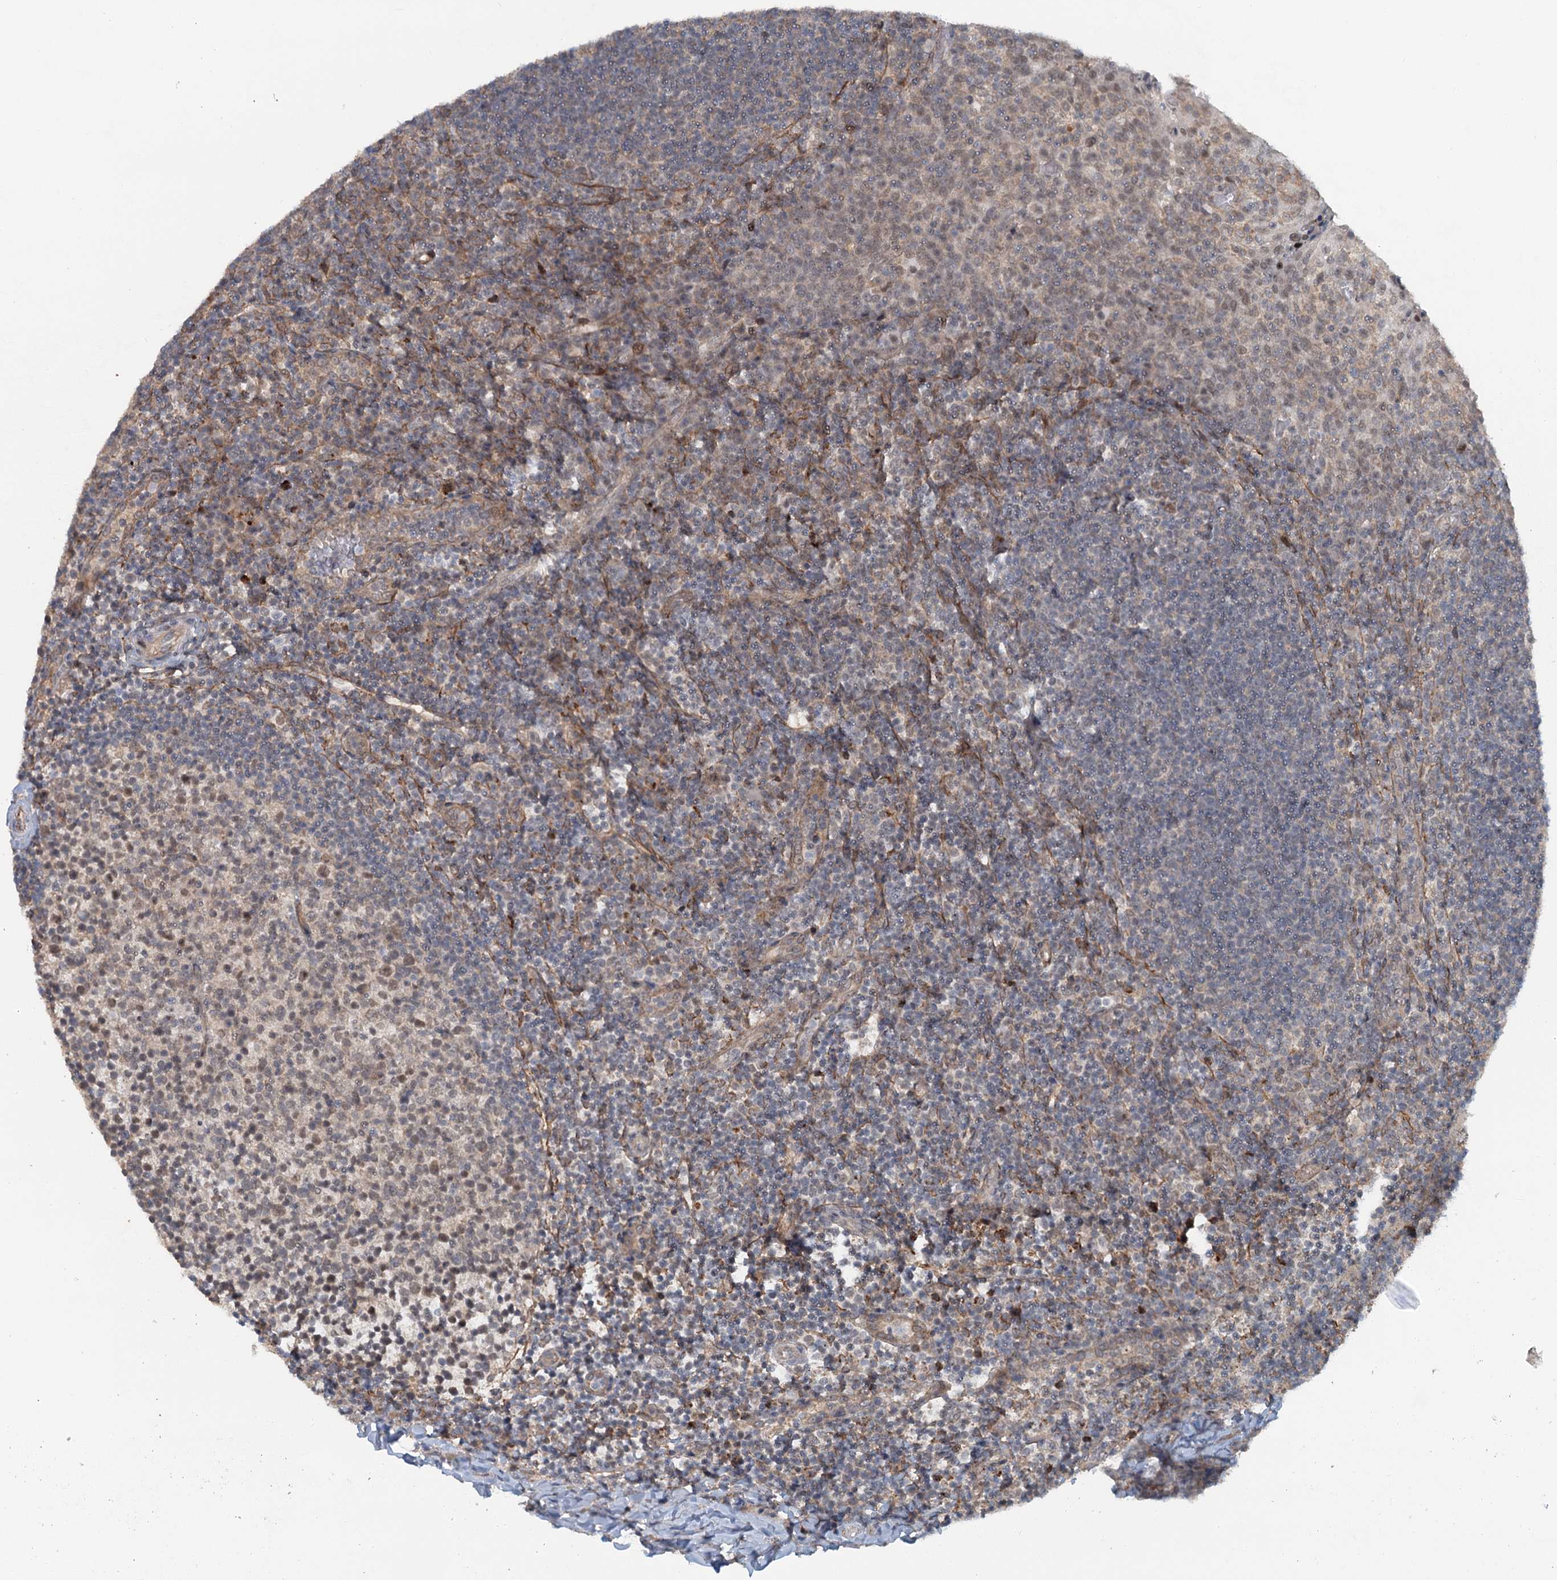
{"staining": {"intensity": "moderate", "quantity": "25%-75%", "location": "cytoplasmic/membranous,nuclear"}, "tissue": "tonsil", "cell_type": "Germinal center cells", "image_type": "normal", "snomed": [{"axis": "morphology", "description": "Normal tissue, NOS"}, {"axis": "topography", "description": "Tonsil"}], "caption": "Tonsil stained with immunohistochemistry (IHC) shows moderate cytoplasmic/membranous,nuclear positivity in about 25%-75% of germinal center cells.", "gene": "TAS2R42", "patient": {"sex": "female", "age": 10}}